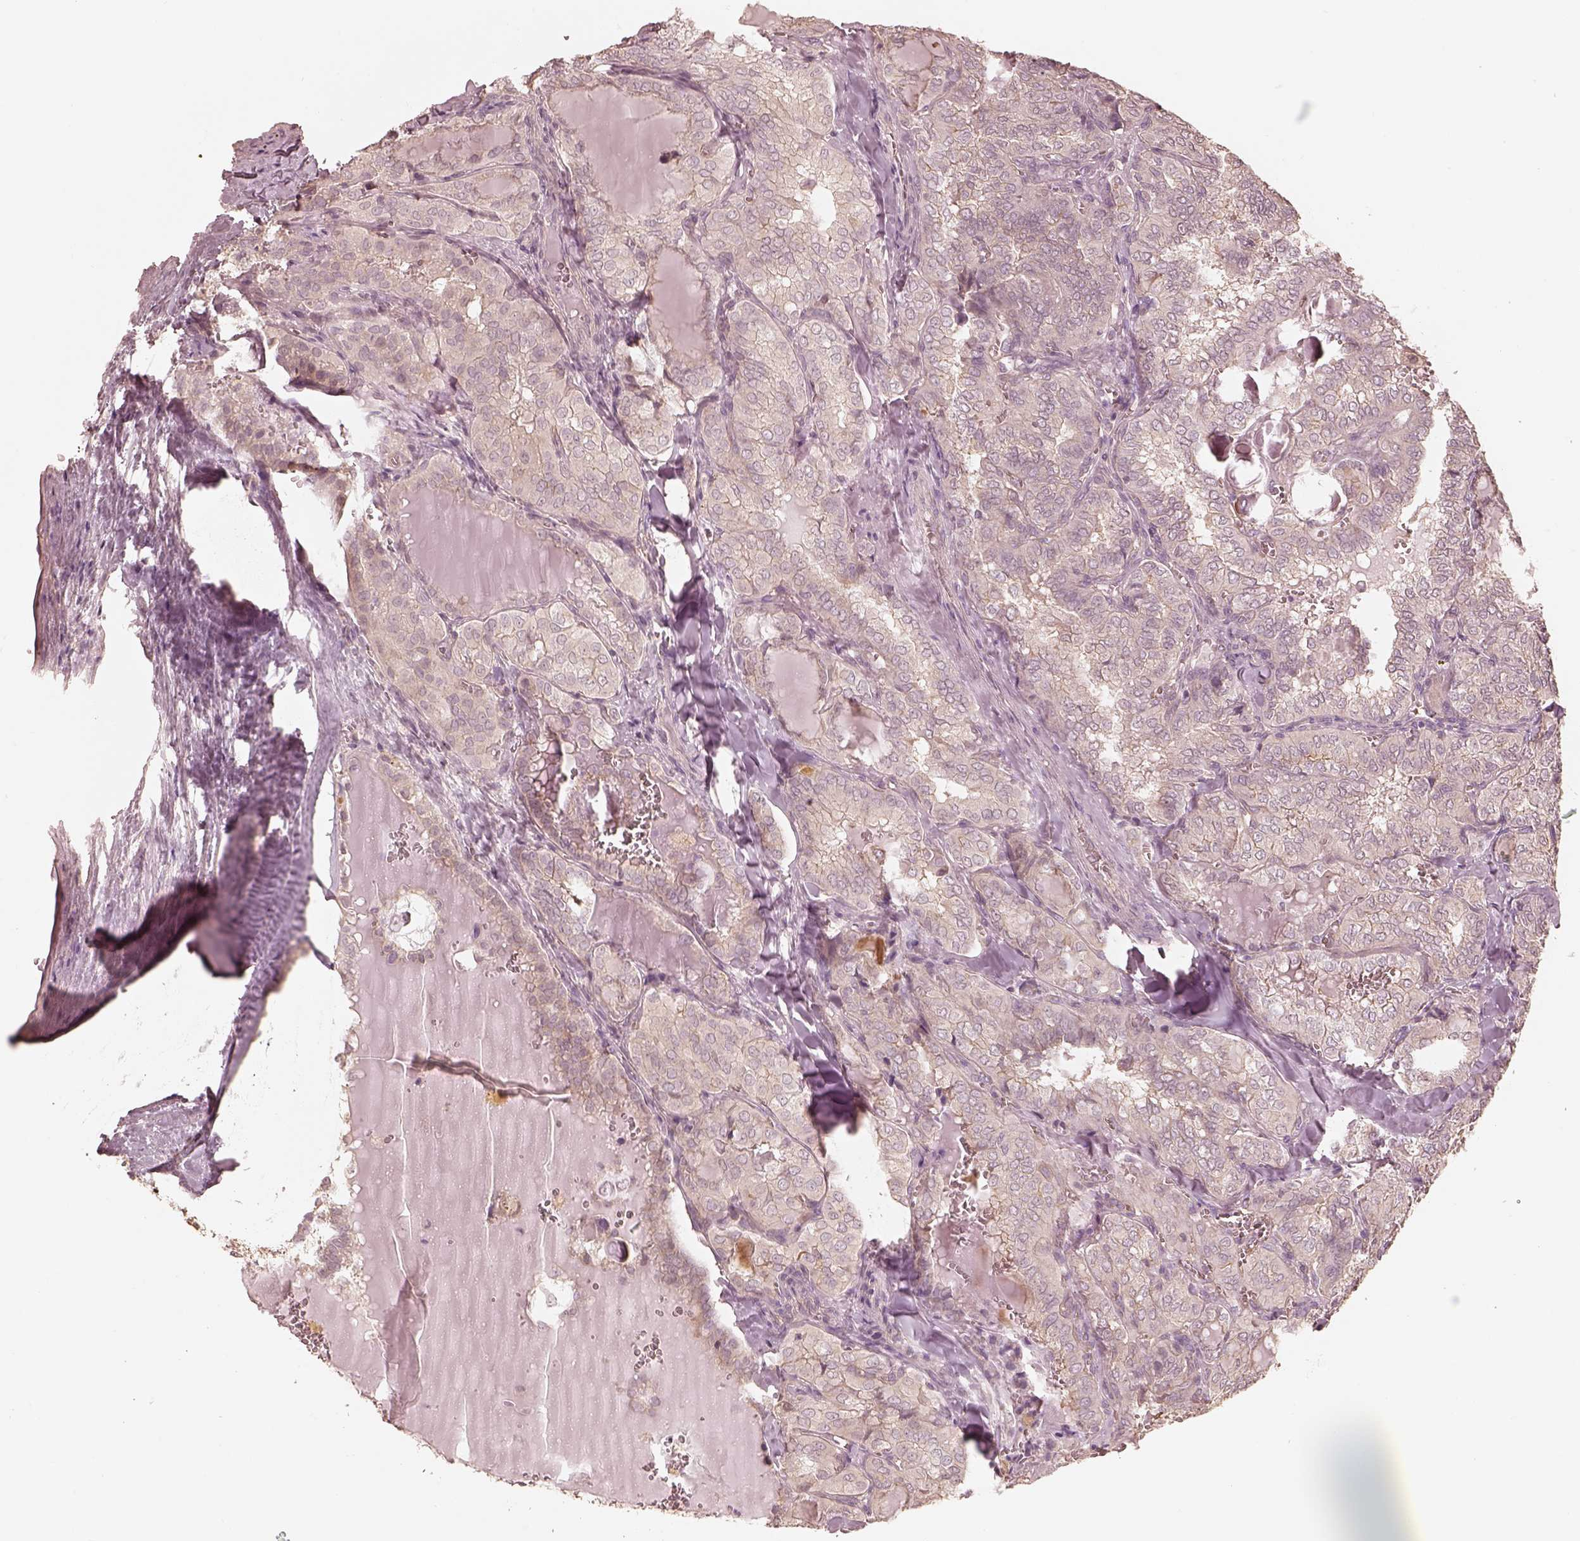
{"staining": {"intensity": "negative", "quantity": "none", "location": "none"}, "tissue": "thyroid cancer", "cell_type": "Tumor cells", "image_type": "cancer", "snomed": [{"axis": "morphology", "description": "Papillary adenocarcinoma, NOS"}, {"axis": "topography", "description": "Thyroid gland"}], "caption": "Immunohistochemistry image of human papillary adenocarcinoma (thyroid) stained for a protein (brown), which exhibits no staining in tumor cells.", "gene": "KIF5C", "patient": {"sex": "female", "age": 41}}